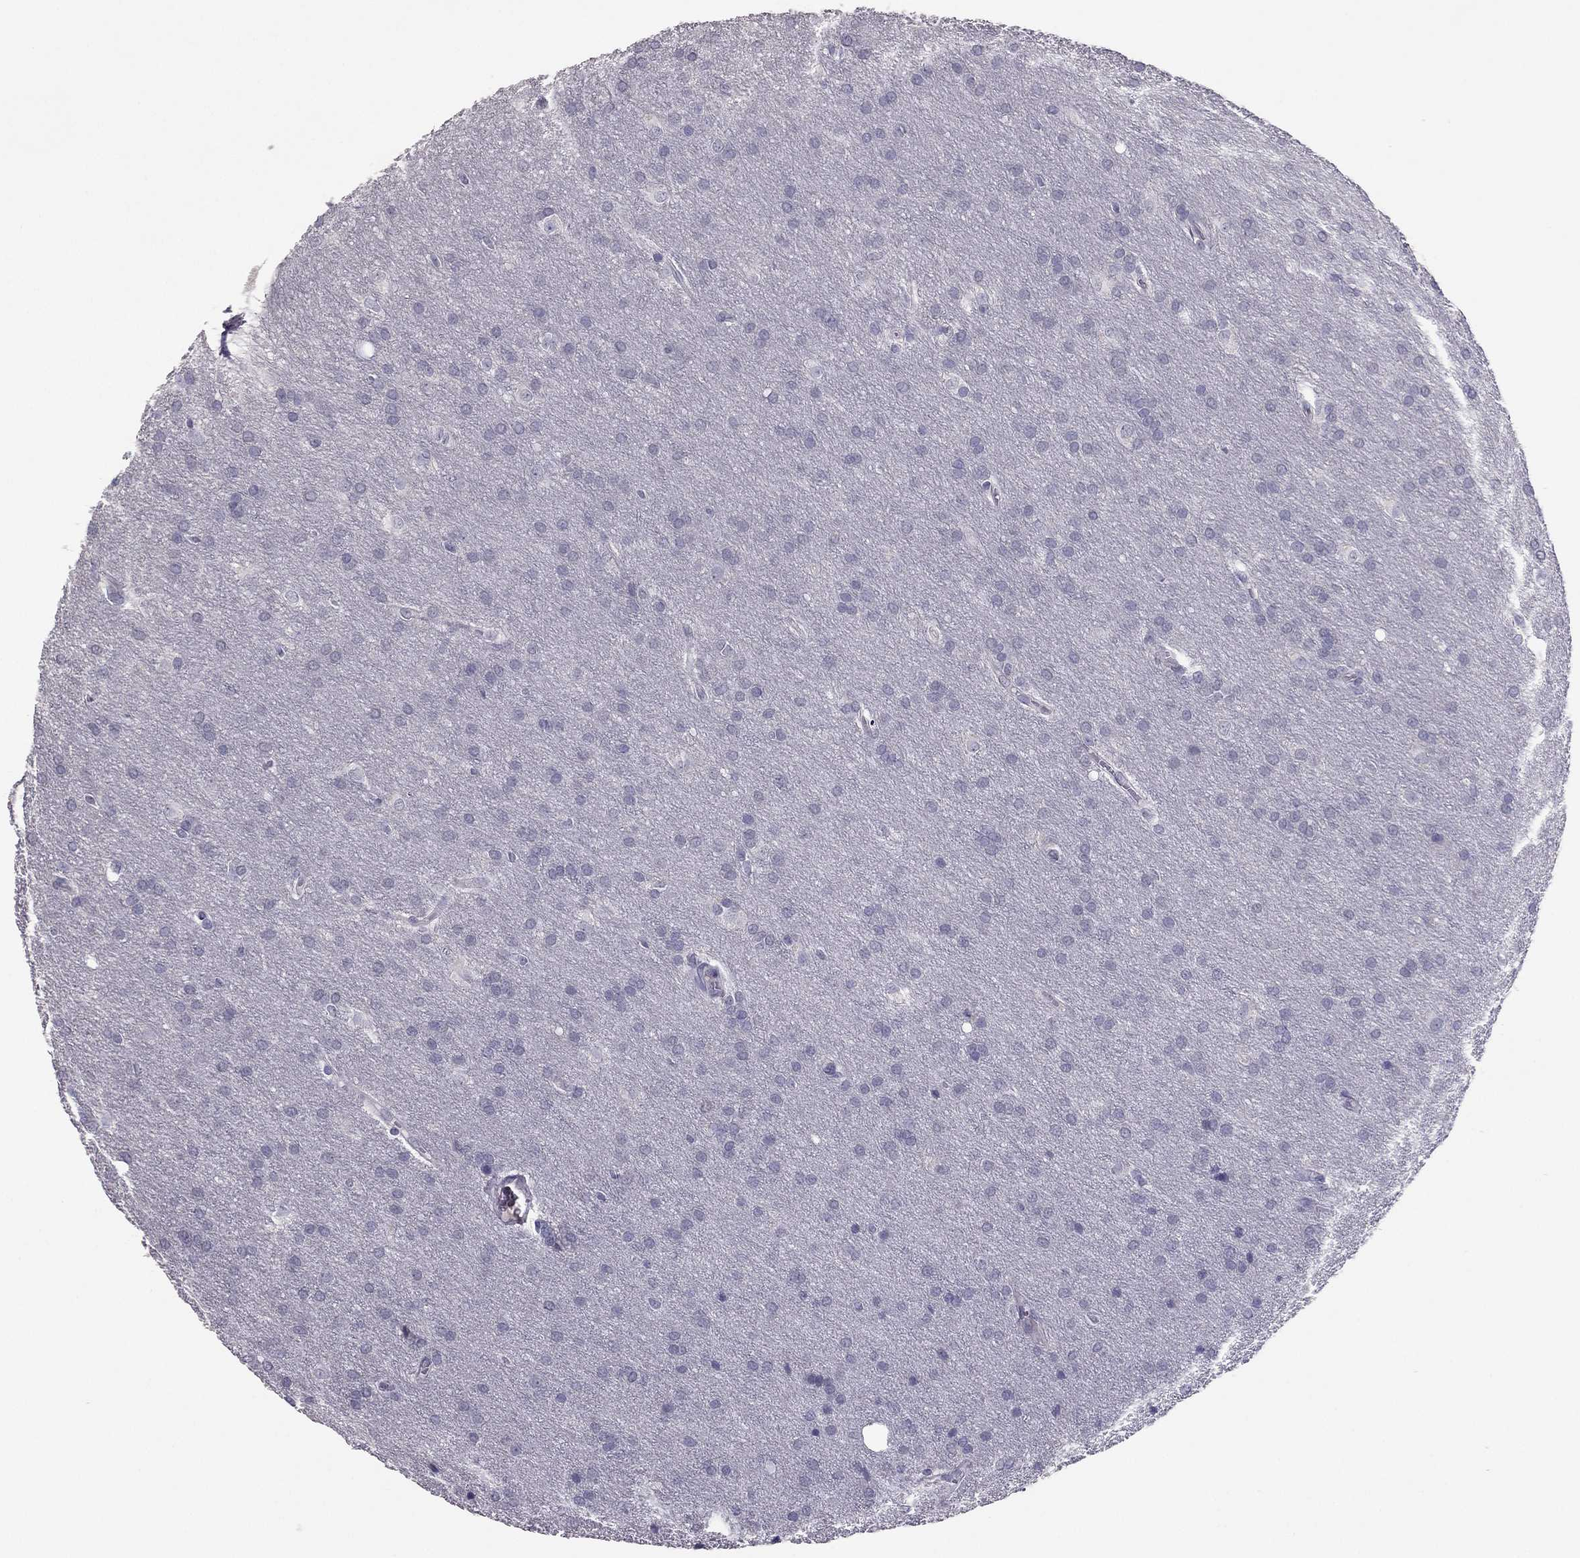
{"staining": {"intensity": "negative", "quantity": "none", "location": "none"}, "tissue": "glioma", "cell_type": "Tumor cells", "image_type": "cancer", "snomed": [{"axis": "morphology", "description": "Glioma, malignant, Low grade"}, {"axis": "topography", "description": "Brain"}], "caption": "This is a image of IHC staining of glioma, which shows no expression in tumor cells.", "gene": "RHO", "patient": {"sex": "female", "age": 32}}